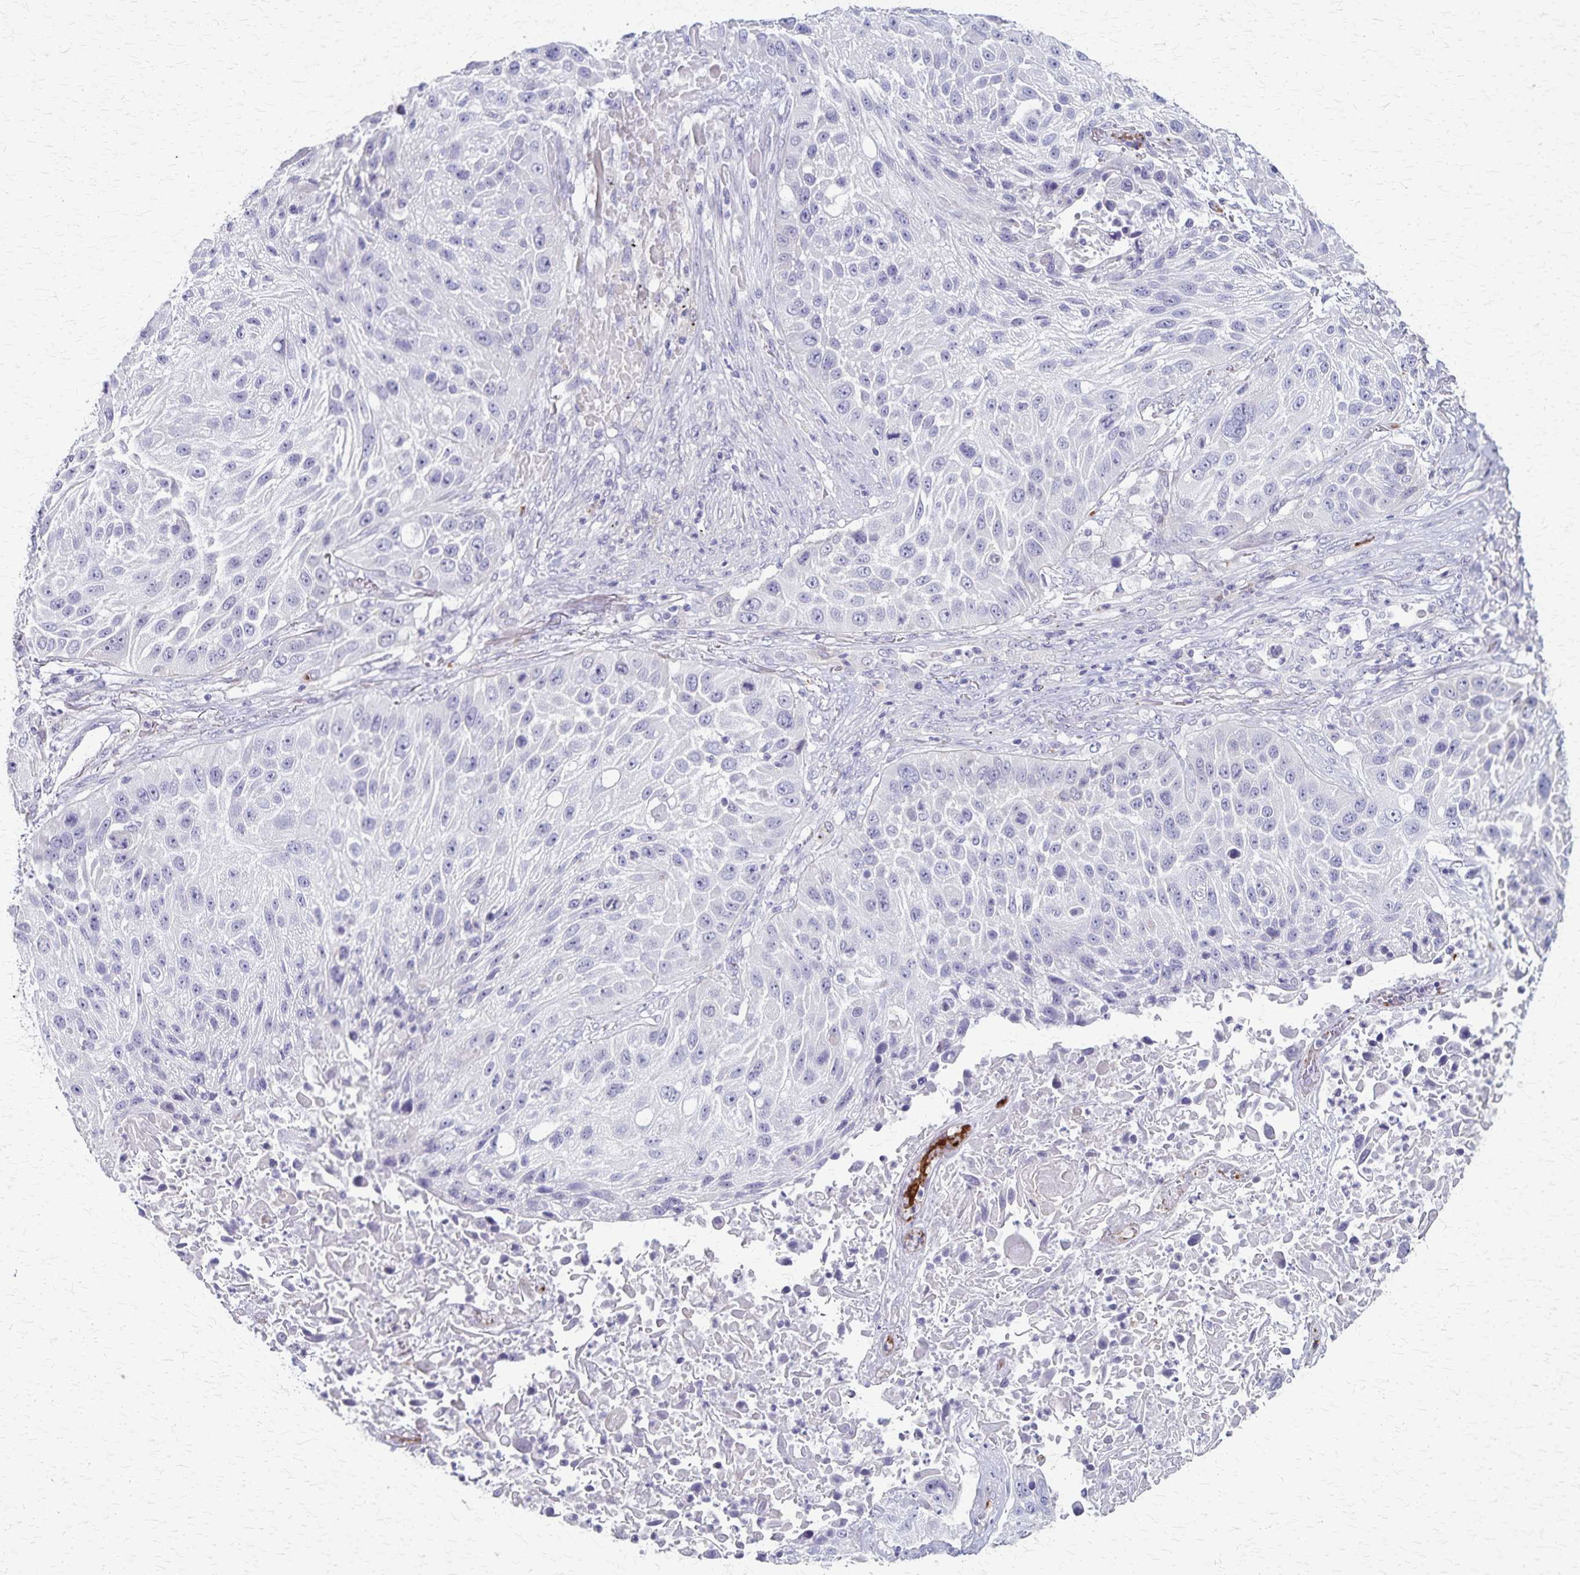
{"staining": {"intensity": "negative", "quantity": "none", "location": "none"}, "tissue": "lung cancer", "cell_type": "Tumor cells", "image_type": "cancer", "snomed": [{"axis": "morphology", "description": "Normal morphology"}, {"axis": "morphology", "description": "Squamous cell carcinoma, NOS"}, {"axis": "topography", "description": "Lymph node"}, {"axis": "topography", "description": "Lung"}], "caption": "Protein analysis of lung cancer (squamous cell carcinoma) displays no significant expression in tumor cells. The staining was performed using DAB (3,3'-diaminobenzidine) to visualize the protein expression in brown, while the nuclei were stained in blue with hematoxylin (Magnification: 20x).", "gene": "RASL10B", "patient": {"sex": "male", "age": 67}}